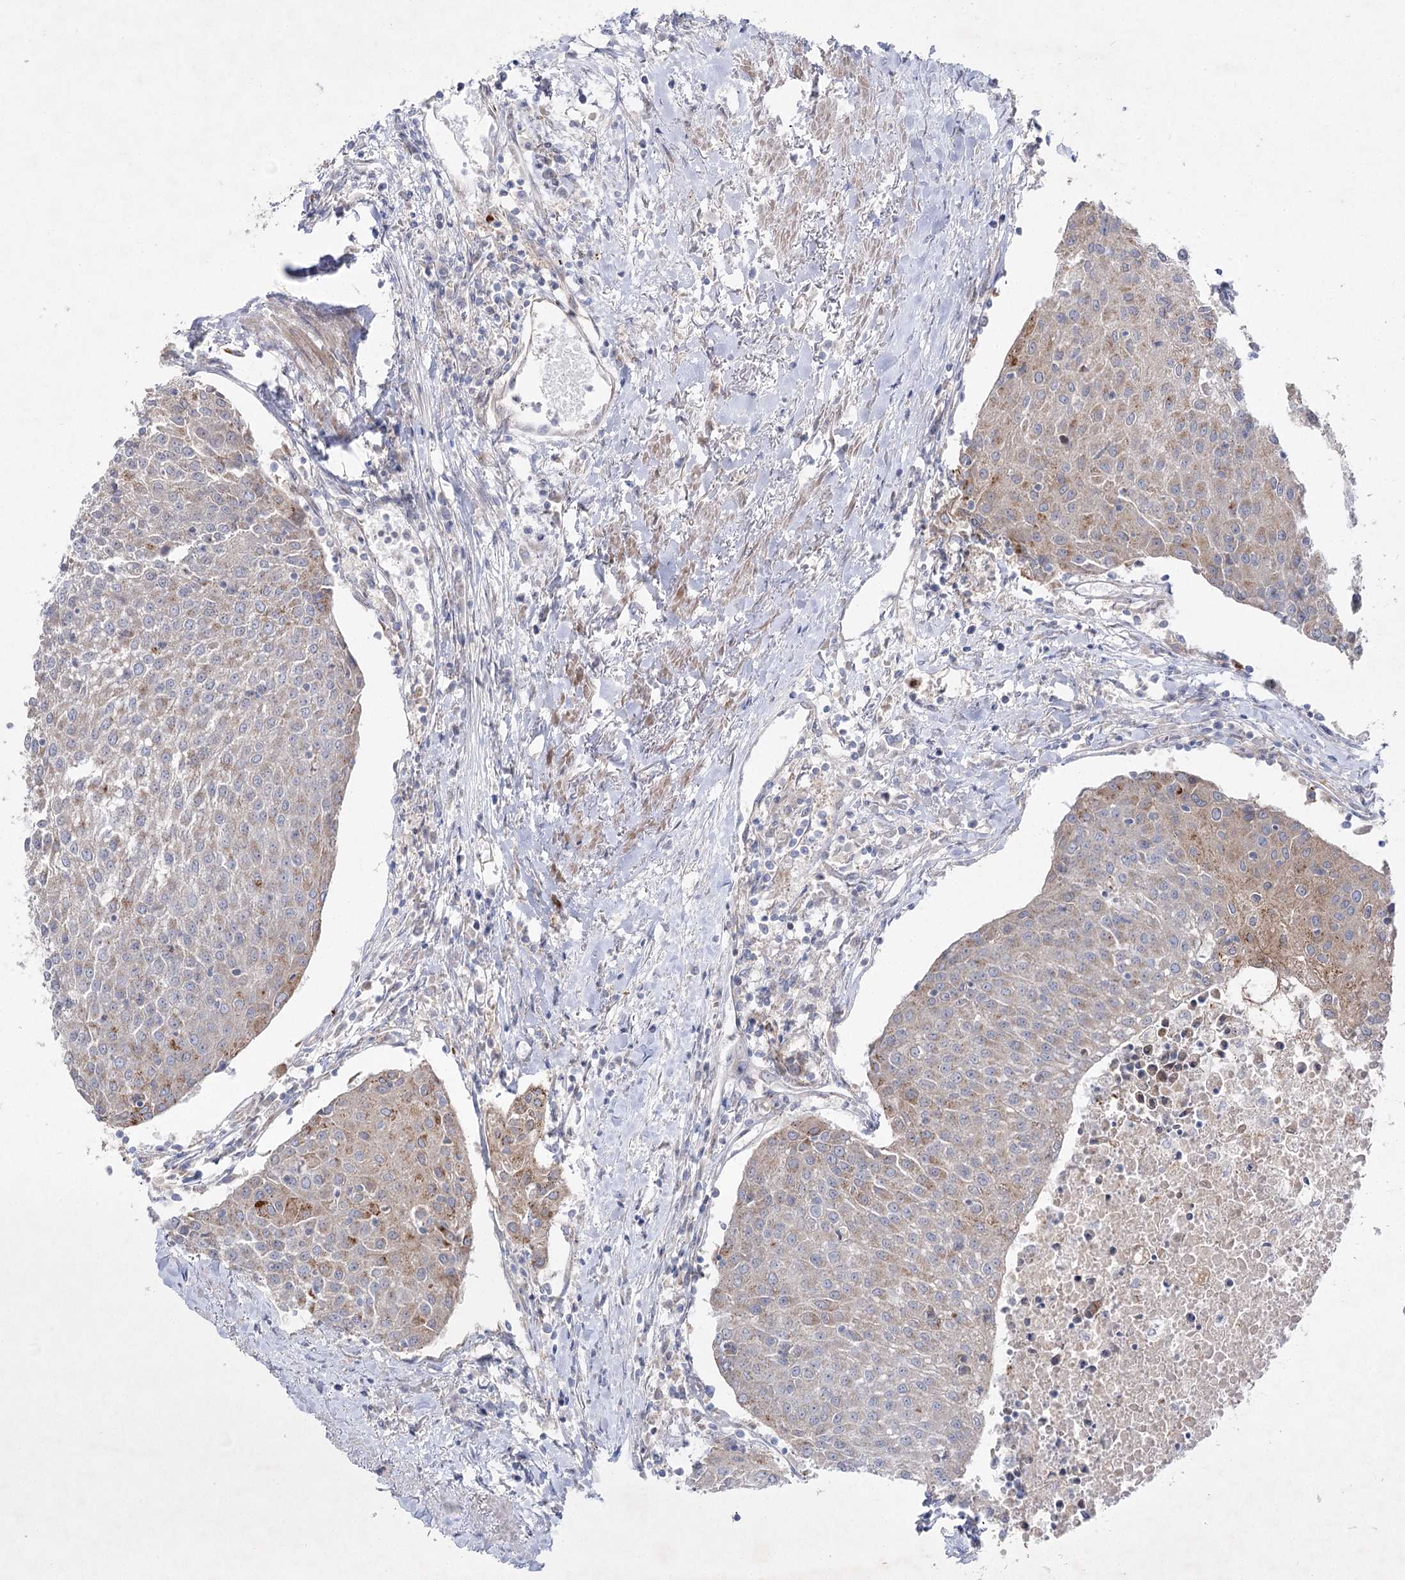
{"staining": {"intensity": "moderate", "quantity": "<25%", "location": "cytoplasmic/membranous"}, "tissue": "urothelial cancer", "cell_type": "Tumor cells", "image_type": "cancer", "snomed": [{"axis": "morphology", "description": "Urothelial carcinoma, High grade"}, {"axis": "topography", "description": "Urinary bladder"}], "caption": "Urothelial cancer stained for a protein (brown) displays moderate cytoplasmic/membranous positive expression in approximately <25% of tumor cells.", "gene": "SH3BP5L", "patient": {"sex": "female", "age": 85}}